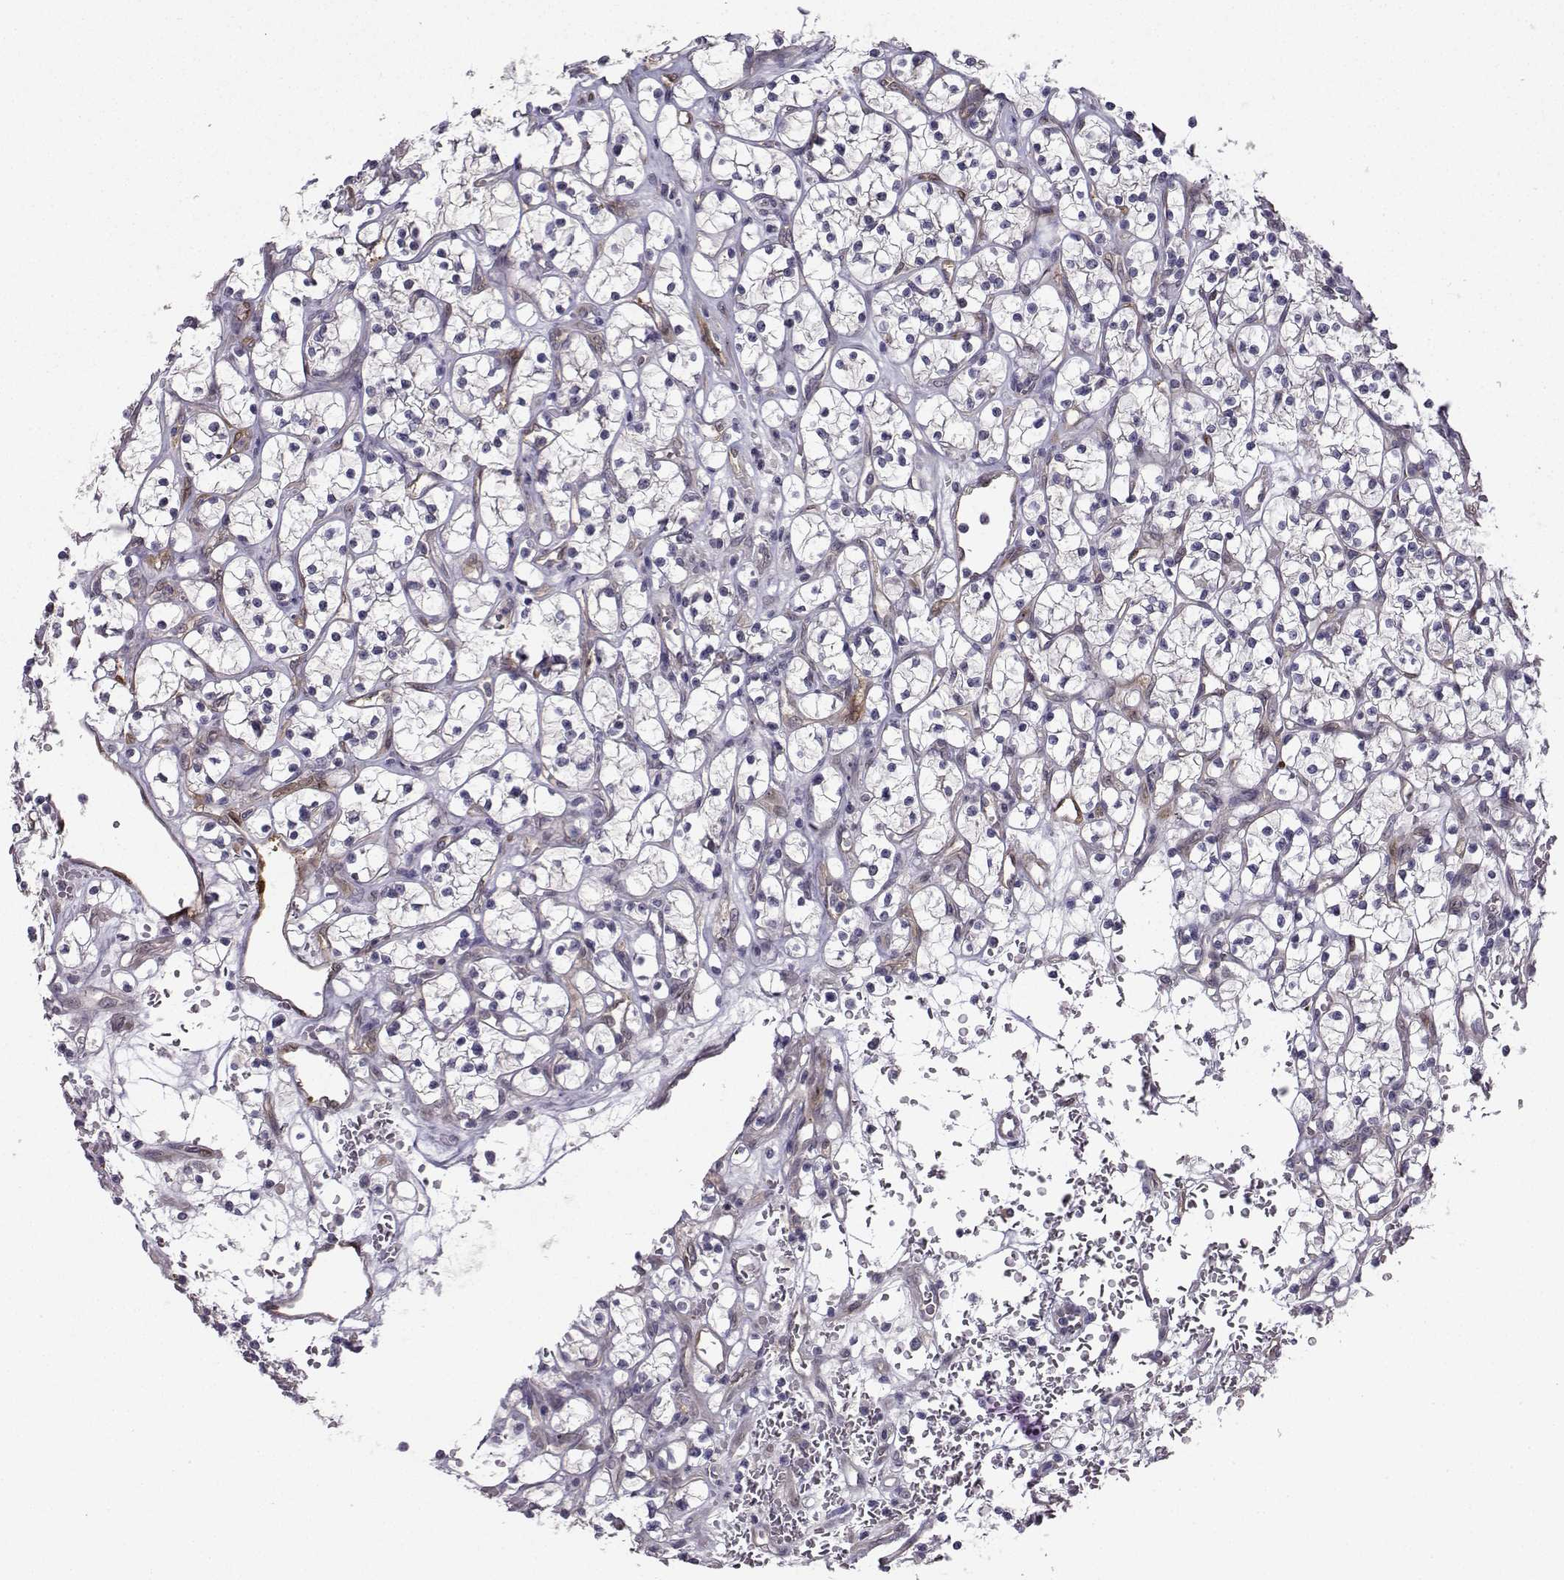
{"staining": {"intensity": "negative", "quantity": "none", "location": "none"}, "tissue": "renal cancer", "cell_type": "Tumor cells", "image_type": "cancer", "snomed": [{"axis": "morphology", "description": "Adenocarcinoma, NOS"}, {"axis": "topography", "description": "Kidney"}], "caption": "DAB (3,3'-diaminobenzidine) immunohistochemical staining of human renal cancer reveals no significant expression in tumor cells. (IHC, brightfield microscopy, high magnification).", "gene": "NQO1", "patient": {"sex": "female", "age": 64}}